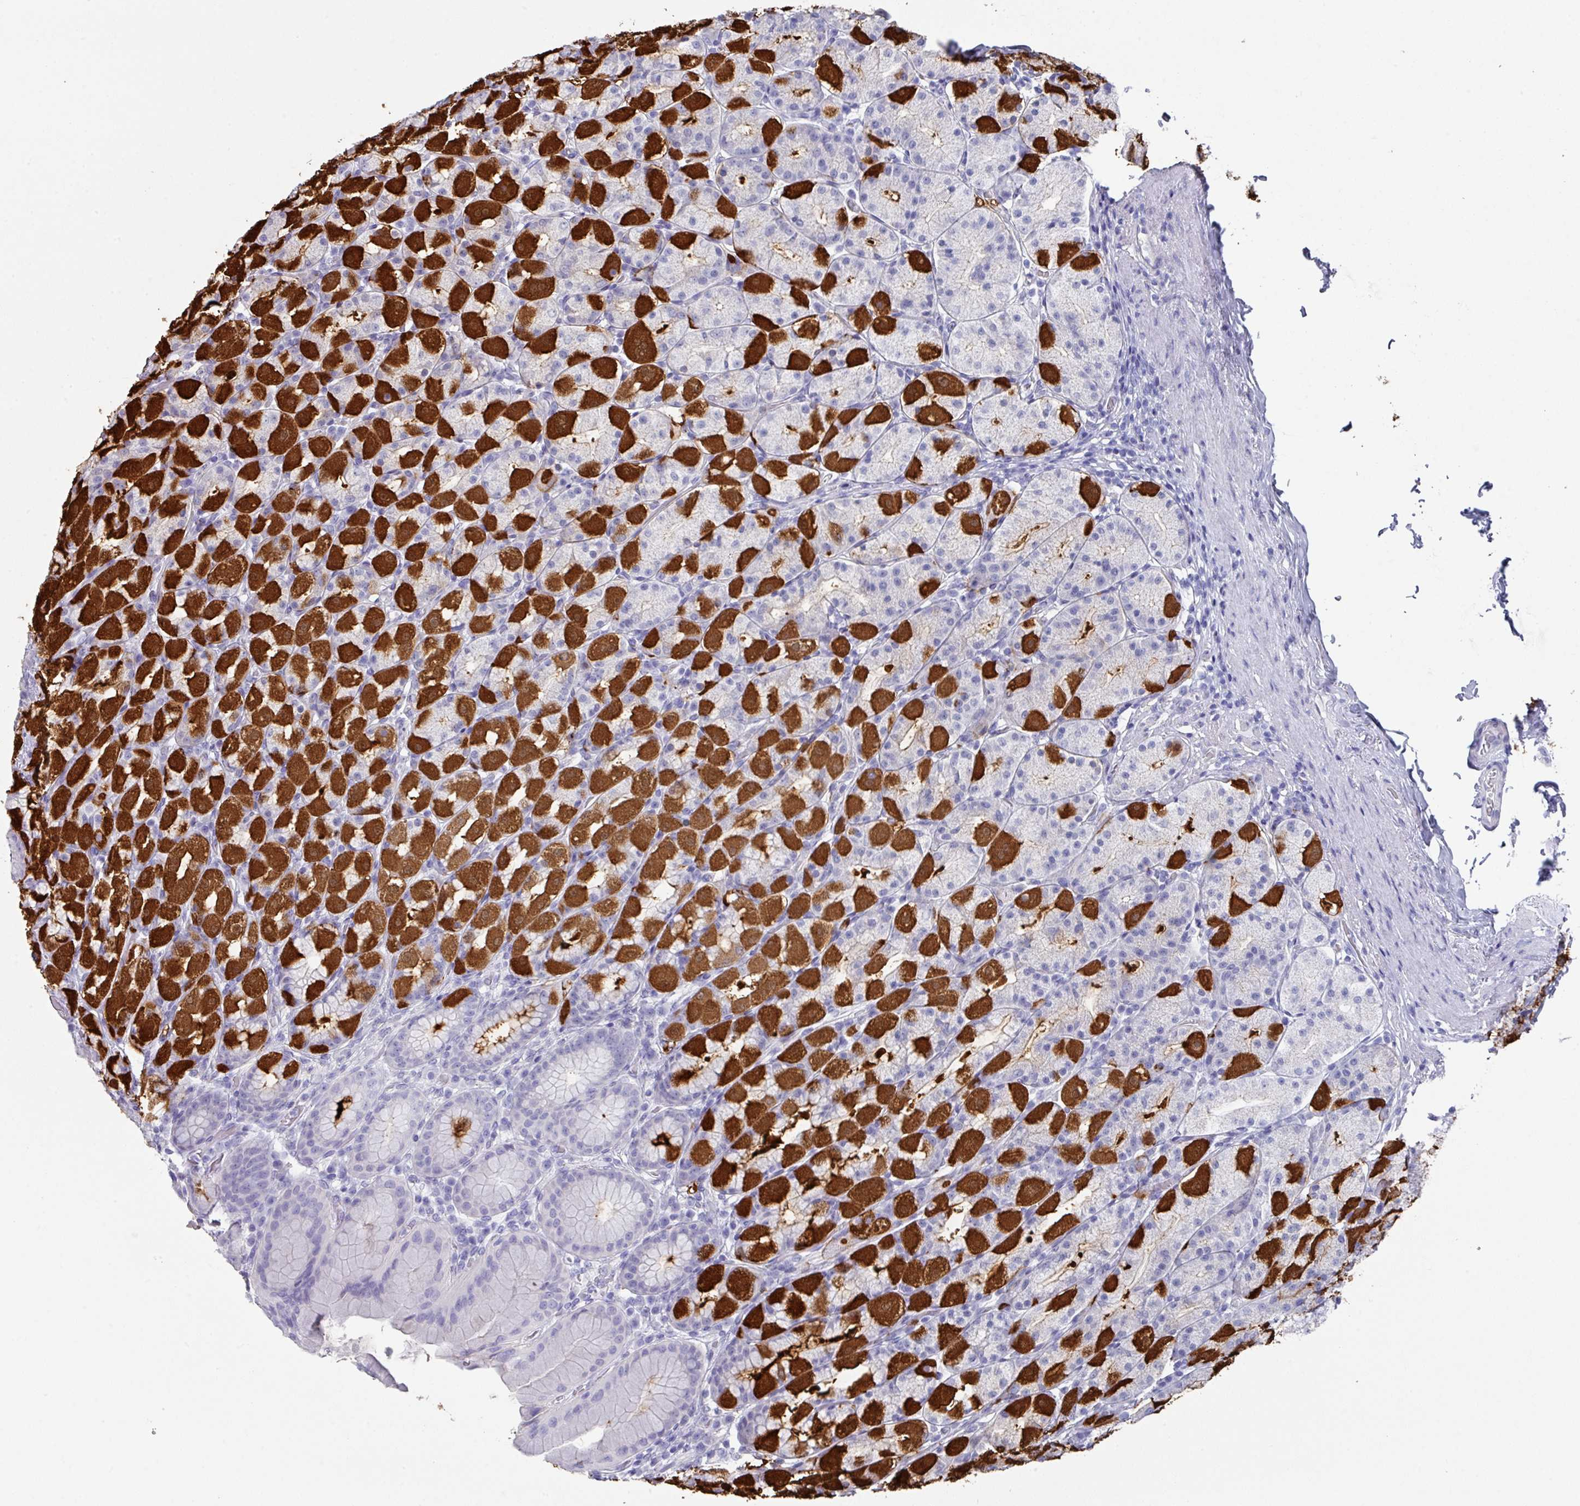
{"staining": {"intensity": "strong", "quantity": "25%-75%", "location": "cytoplasmic/membranous"}, "tissue": "stomach", "cell_type": "Glandular cells", "image_type": "normal", "snomed": [{"axis": "morphology", "description": "Normal tissue, NOS"}, {"axis": "topography", "description": "Stomach, upper"}, {"axis": "topography", "description": "Stomach"}], "caption": "A histopathology image of human stomach stained for a protein shows strong cytoplasmic/membranous brown staining in glandular cells.", "gene": "PEX10", "patient": {"sex": "male", "age": 68}}